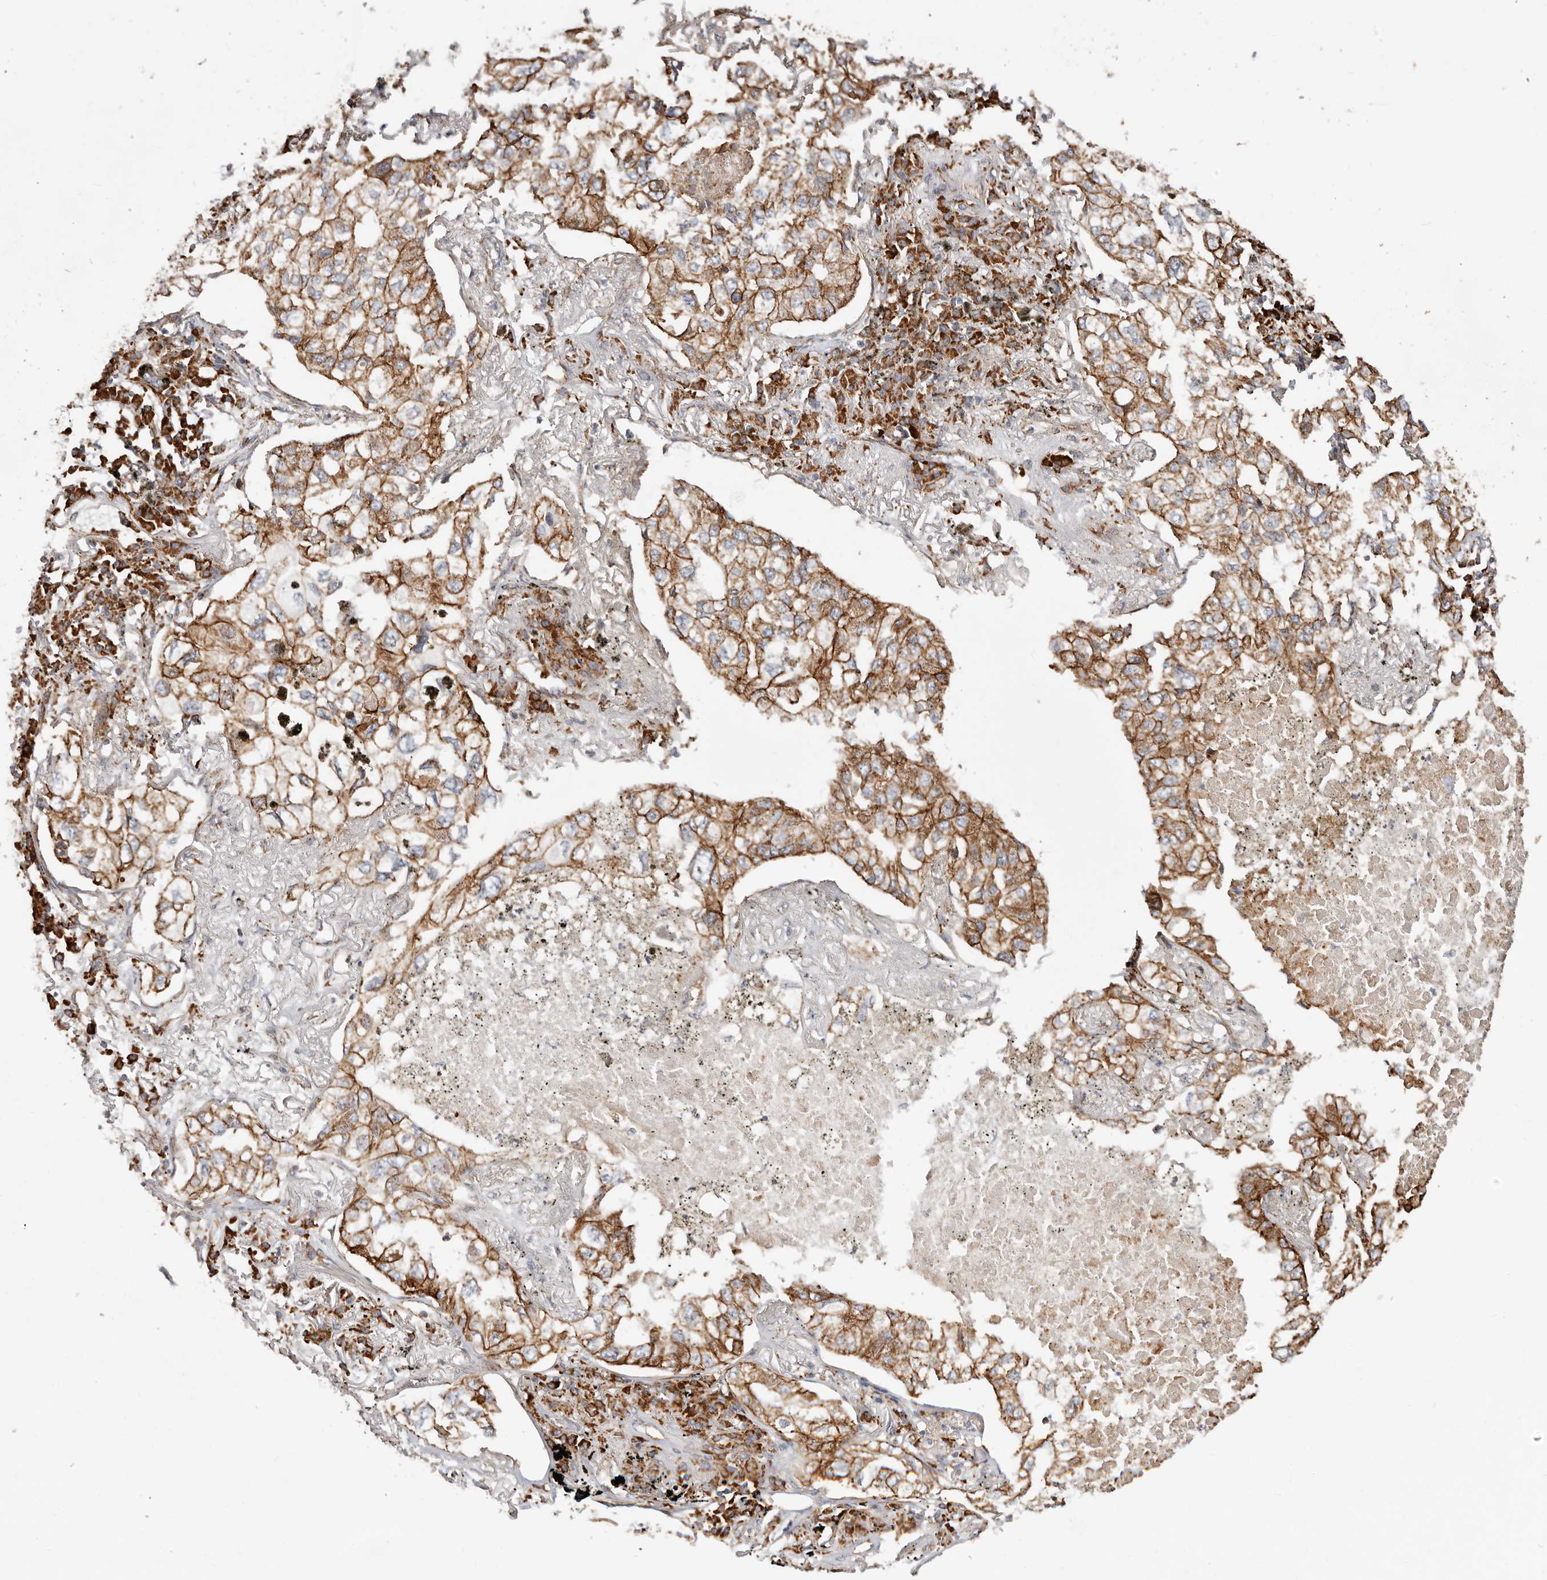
{"staining": {"intensity": "strong", "quantity": ">75%", "location": "cytoplasmic/membranous"}, "tissue": "lung cancer", "cell_type": "Tumor cells", "image_type": "cancer", "snomed": [{"axis": "morphology", "description": "Adenocarcinoma, NOS"}, {"axis": "topography", "description": "Lung"}], "caption": "Immunohistochemistry (IHC) staining of adenocarcinoma (lung), which exhibits high levels of strong cytoplasmic/membranous staining in approximately >75% of tumor cells indicating strong cytoplasmic/membranous protein staining. The staining was performed using DAB (3,3'-diaminobenzidine) (brown) for protein detection and nuclei were counterstained in hematoxylin (blue).", "gene": "CTNNB1", "patient": {"sex": "male", "age": 65}}